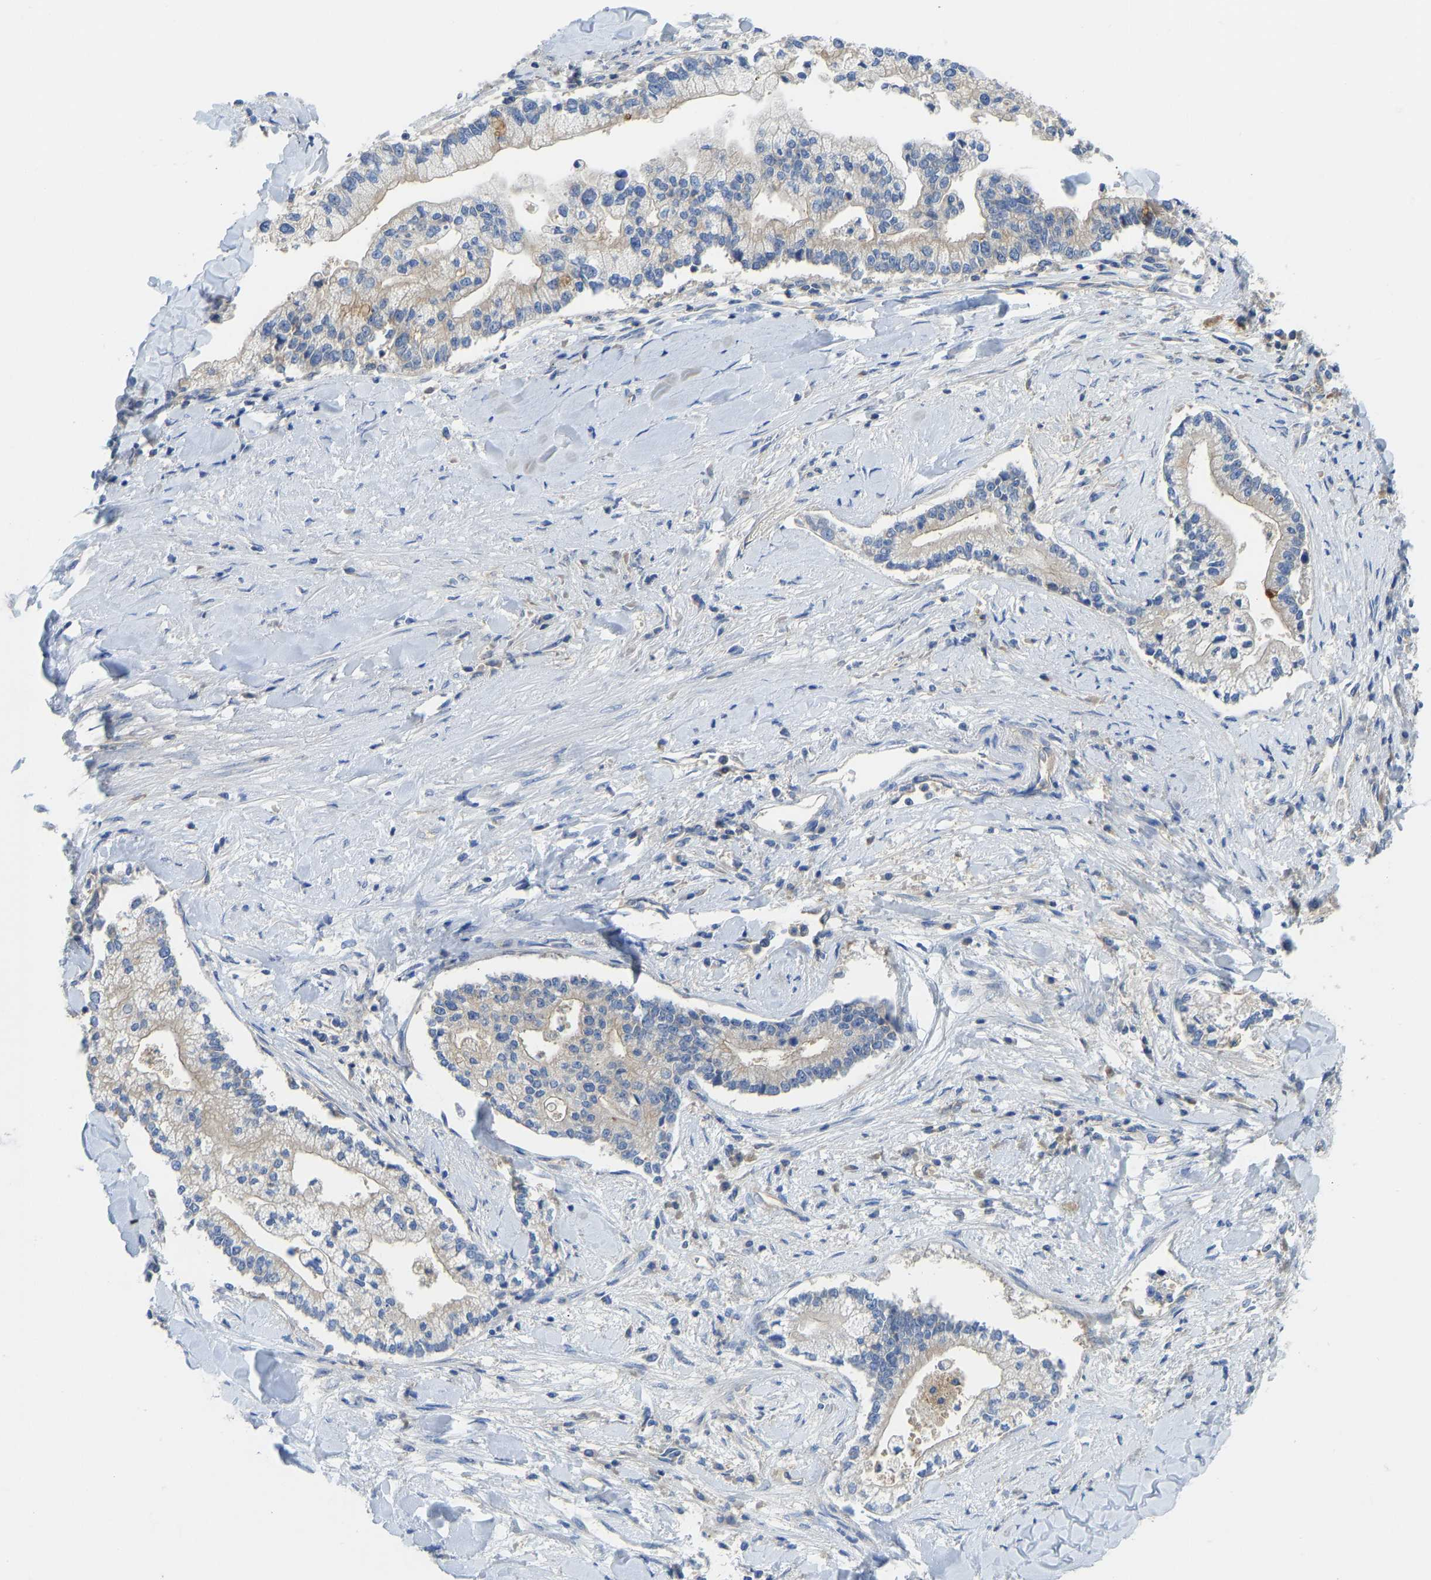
{"staining": {"intensity": "weak", "quantity": "<25%", "location": "cytoplasmic/membranous"}, "tissue": "liver cancer", "cell_type": "Tumor cells", "image_type": "cancer", "snomed": [{"axis": "morphology", "description": "Cholangiocarcinoma"}, {"axis": "topography", "description": "Liver"}], "caption": "DAB (3,3'-diaminobenzidine) immunohistochemical staining of liver cancer (cholangiocarcinoma) exhibits no significant expression in tumor cells.", "gene": "PPP3CA", "patient": {"sex": "male", "age": 50}}